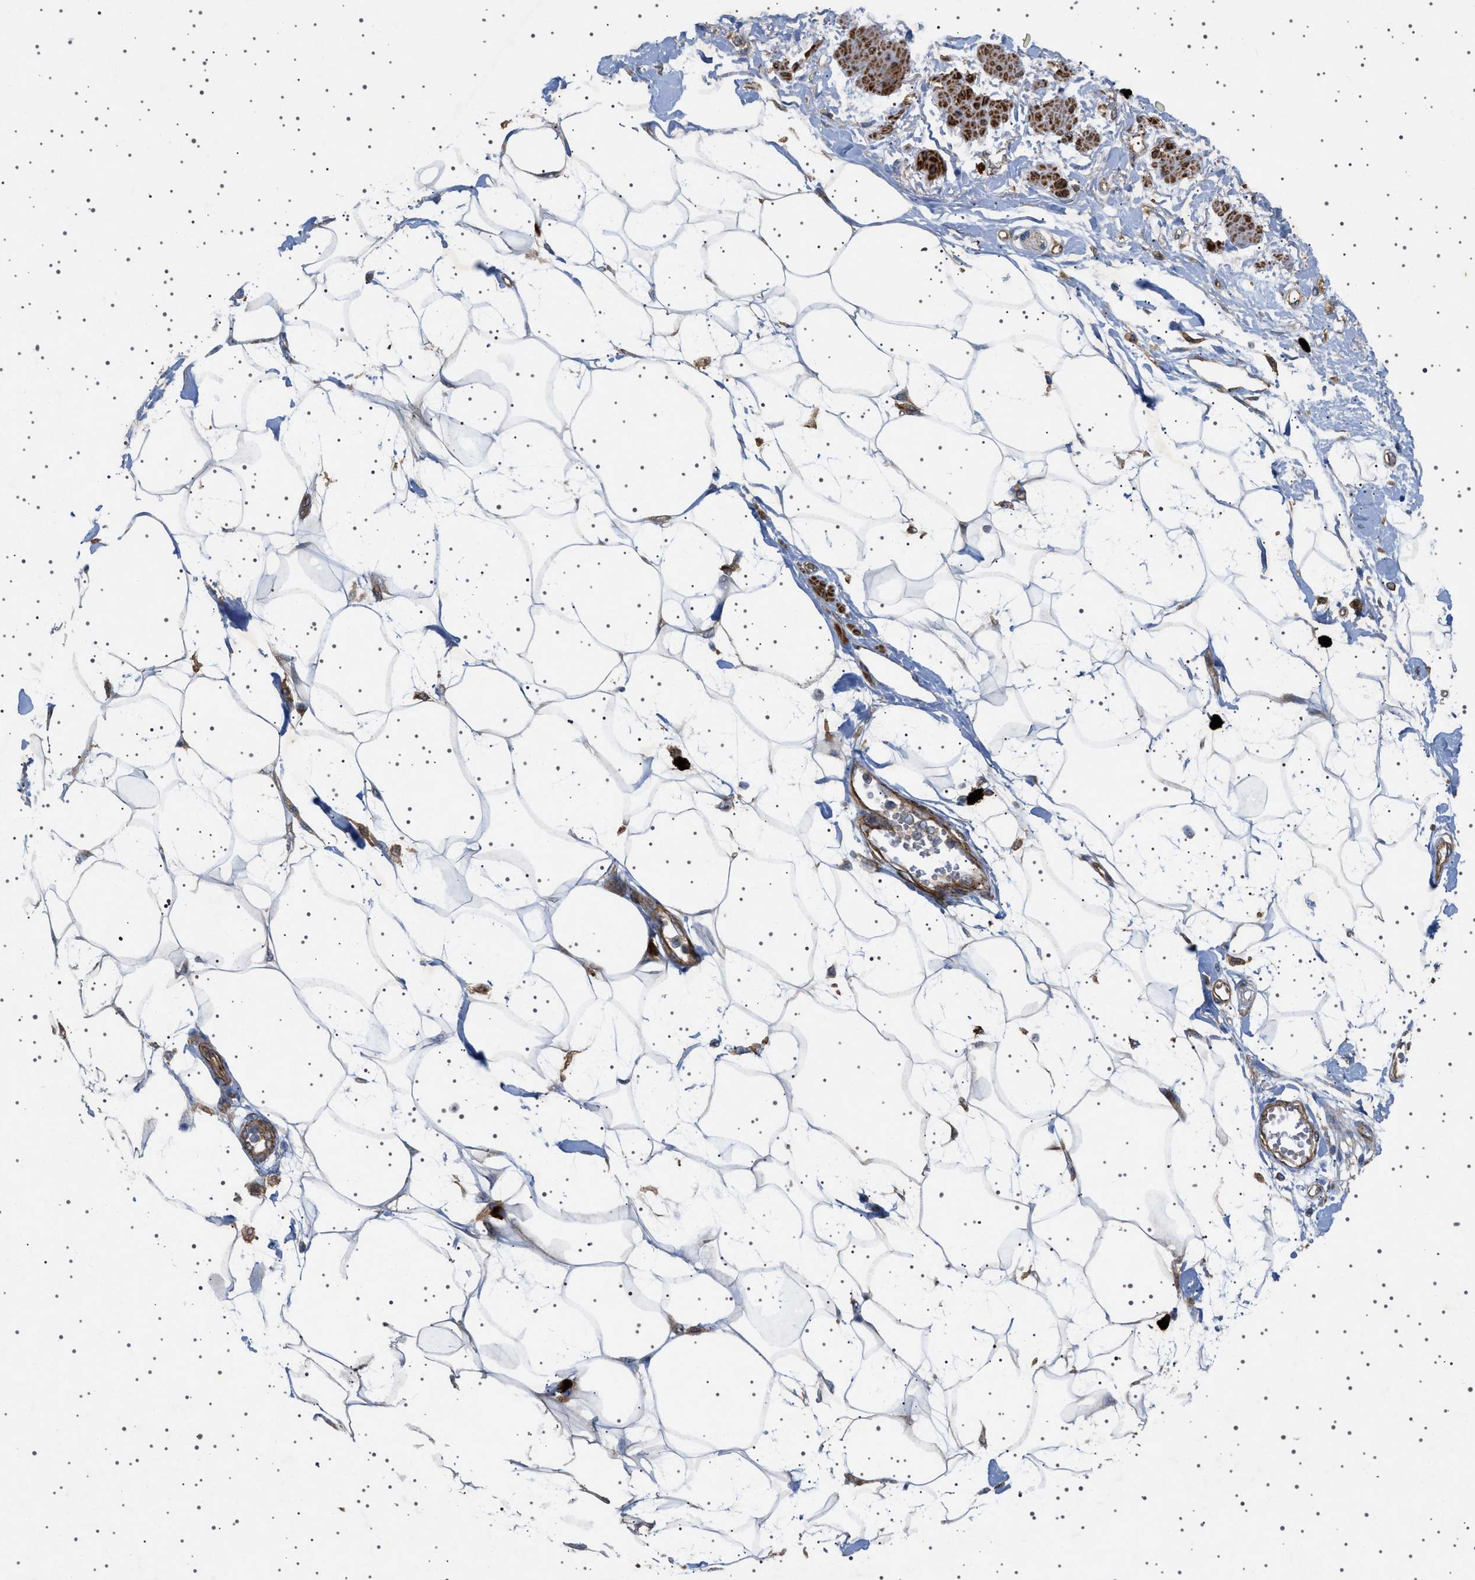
{"staining": {"intensity": "negative", "quantity": "none", "location": "none"}, "tissue": "adipose tissue", "cell_type": "Adipocytes", "image_type": "normal", "snomed": [{"axis": "morphology", "description": "Normal tissue, NOS"}, {"axis": "morphology", "description": "Adenocarcinoma, NOS"}, {"axis": "topography", "description": "Duodenum"}, {"axis": "topography", "description": "Peripheral nerve tissue"}], "caption": "A high-resolution image shows immunohistochemistry (IHC) staining of benign adipose tissue, which reveals no significant expression in adipocytes. Brightfield microscopy of IHC stained with DAB (3,3'-diaminobenzidine) (brown) and hematoxylin (blue), captured at high magnification.", "gene": "CCDC186", "patient": {"sex": "female", "age": 60}}